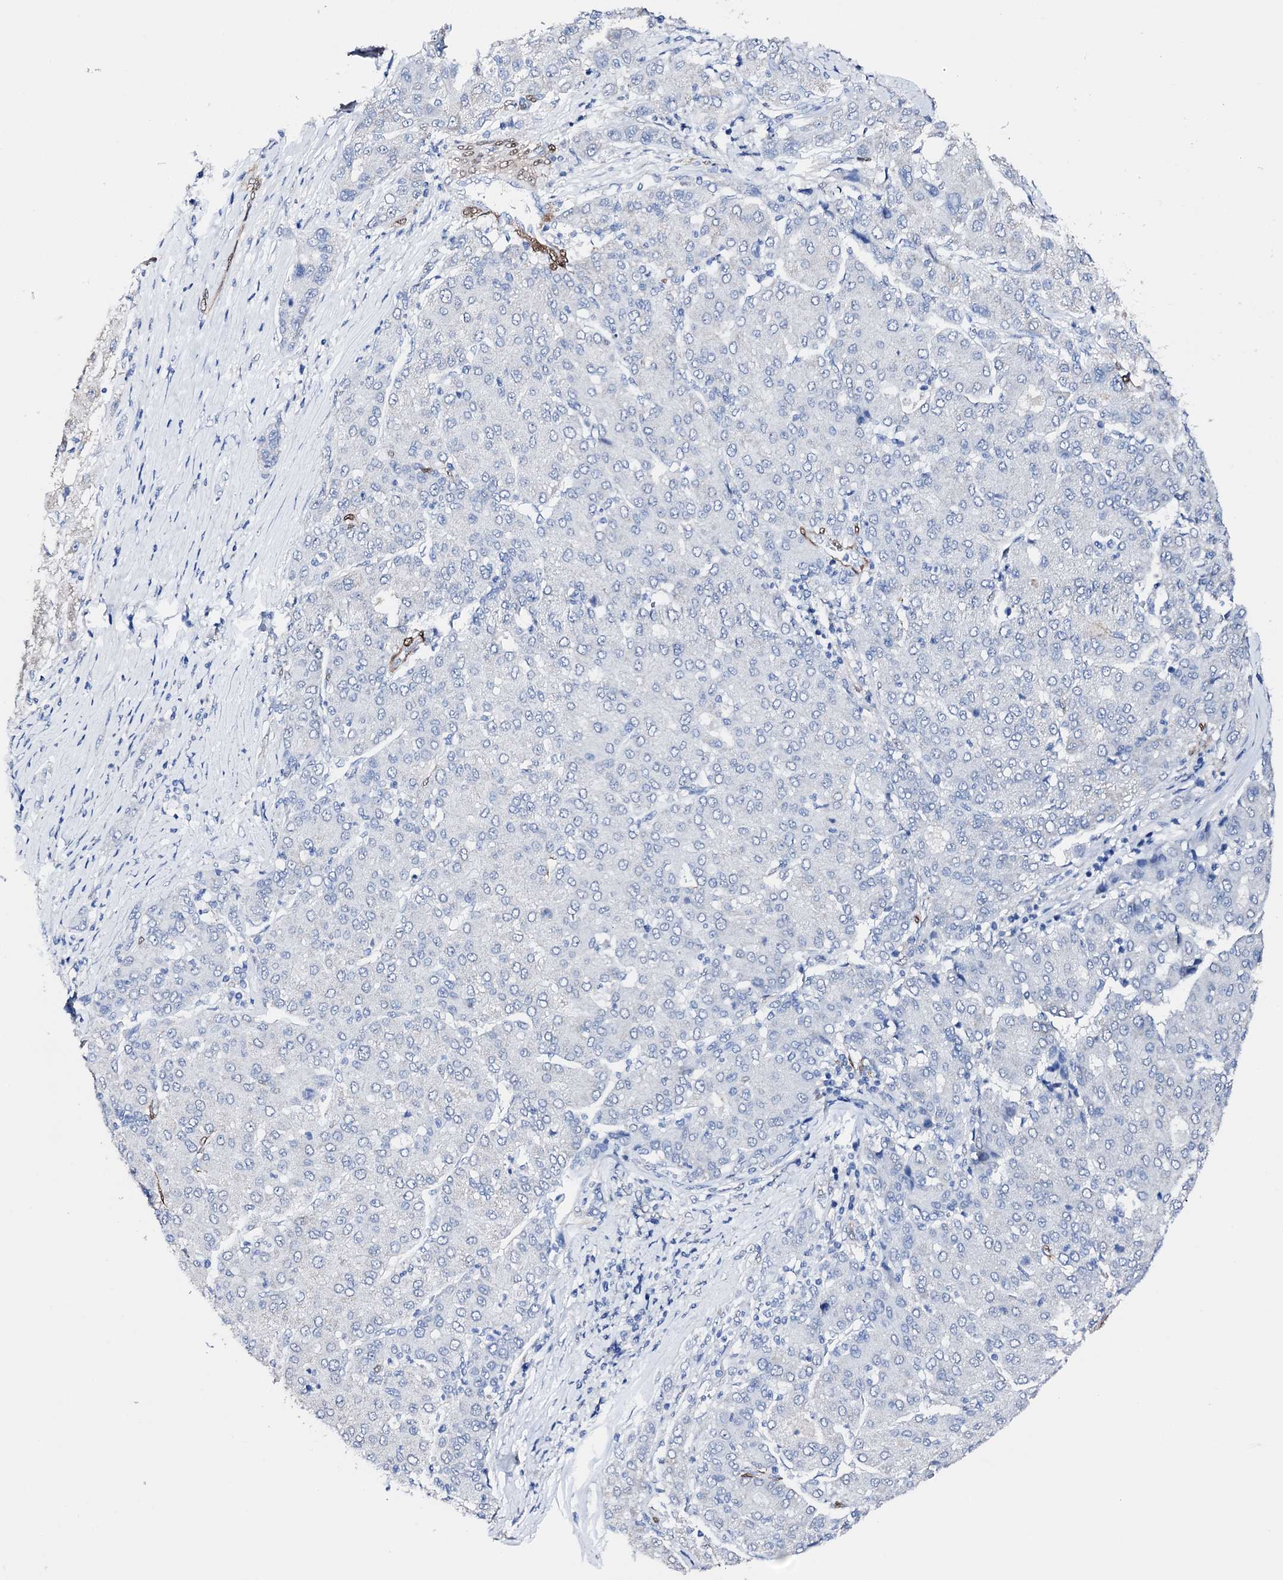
{"staining": {"intensity": "negative", "quantity": "none", "location": "none"}, "tissue": "liver cancer", "cell_type": "Tumor cells", "image_type": "cancer", "snomed": [{"axis": "morphology", "description": "Carcinoma, Hepatocellular, NOS"}, {"axis": "topography", "description": "Liver"}], "caption": "Immunohistochemistry (IHC) image of neoplastic tissue: human liver hepatocellular carcinoma stained with DAB shows no significant protein staining in tumor cells.", "gene": "NRIP2", "patient": {"sex": "male", "age": 65}}